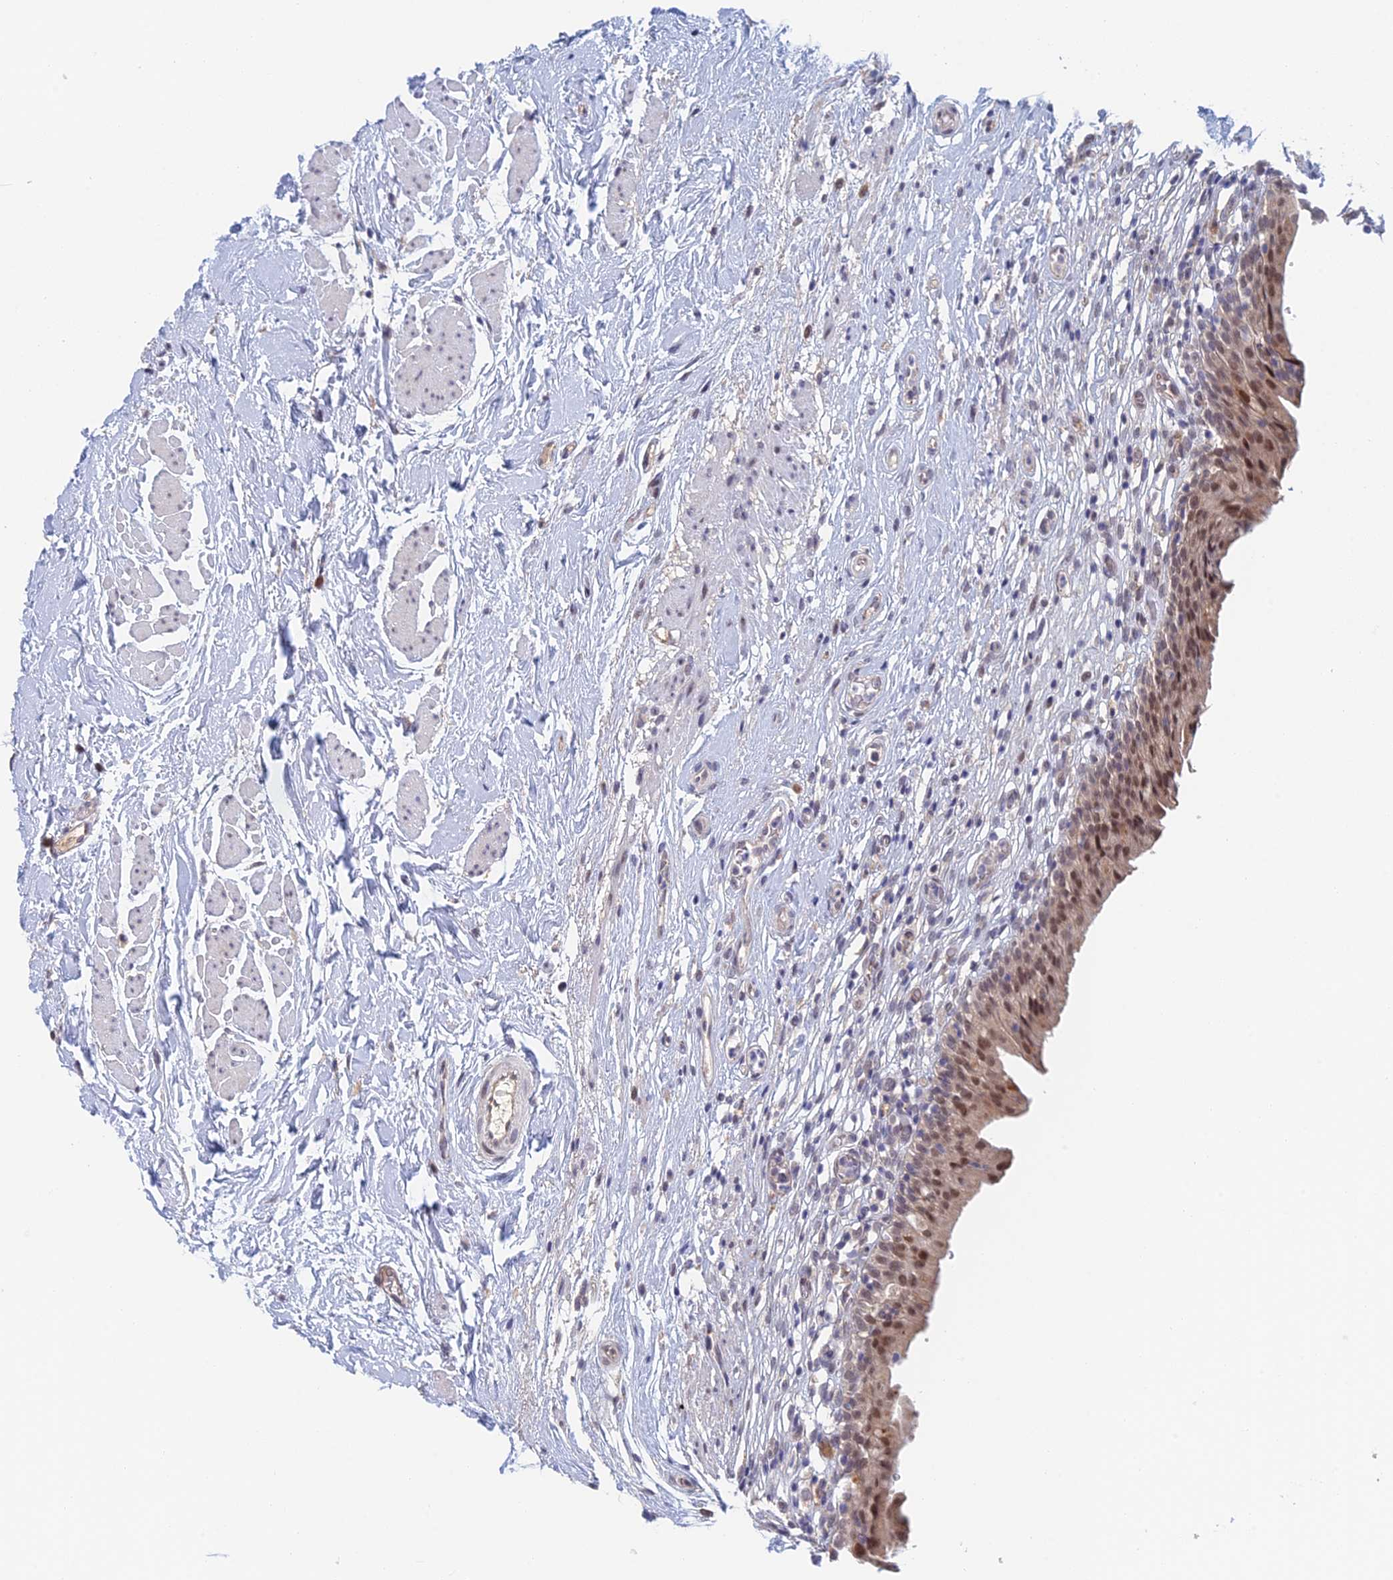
{"staining": {"intensity": "moderate", "quantity": ">75%", "location": "nuclear"}, "tissue": "urinary bladder", "cell_type": "Urothelial cells", "image_type": "normal", "snomed": [{"axis": "morphology", "description": "Normal tissue, NOS"}, {"axis": "morphology", "description": "Inflammation, NOS"}, {"axis": "topography", "description": "Urinary bladder"}], "caption": "A micrograph of human urinary bladder stained for a protein exhibits moderate nuclear brown staining in urothelial cells.", "gene": "ZUP1", "patient": {"sex": "male", "age": 63}}